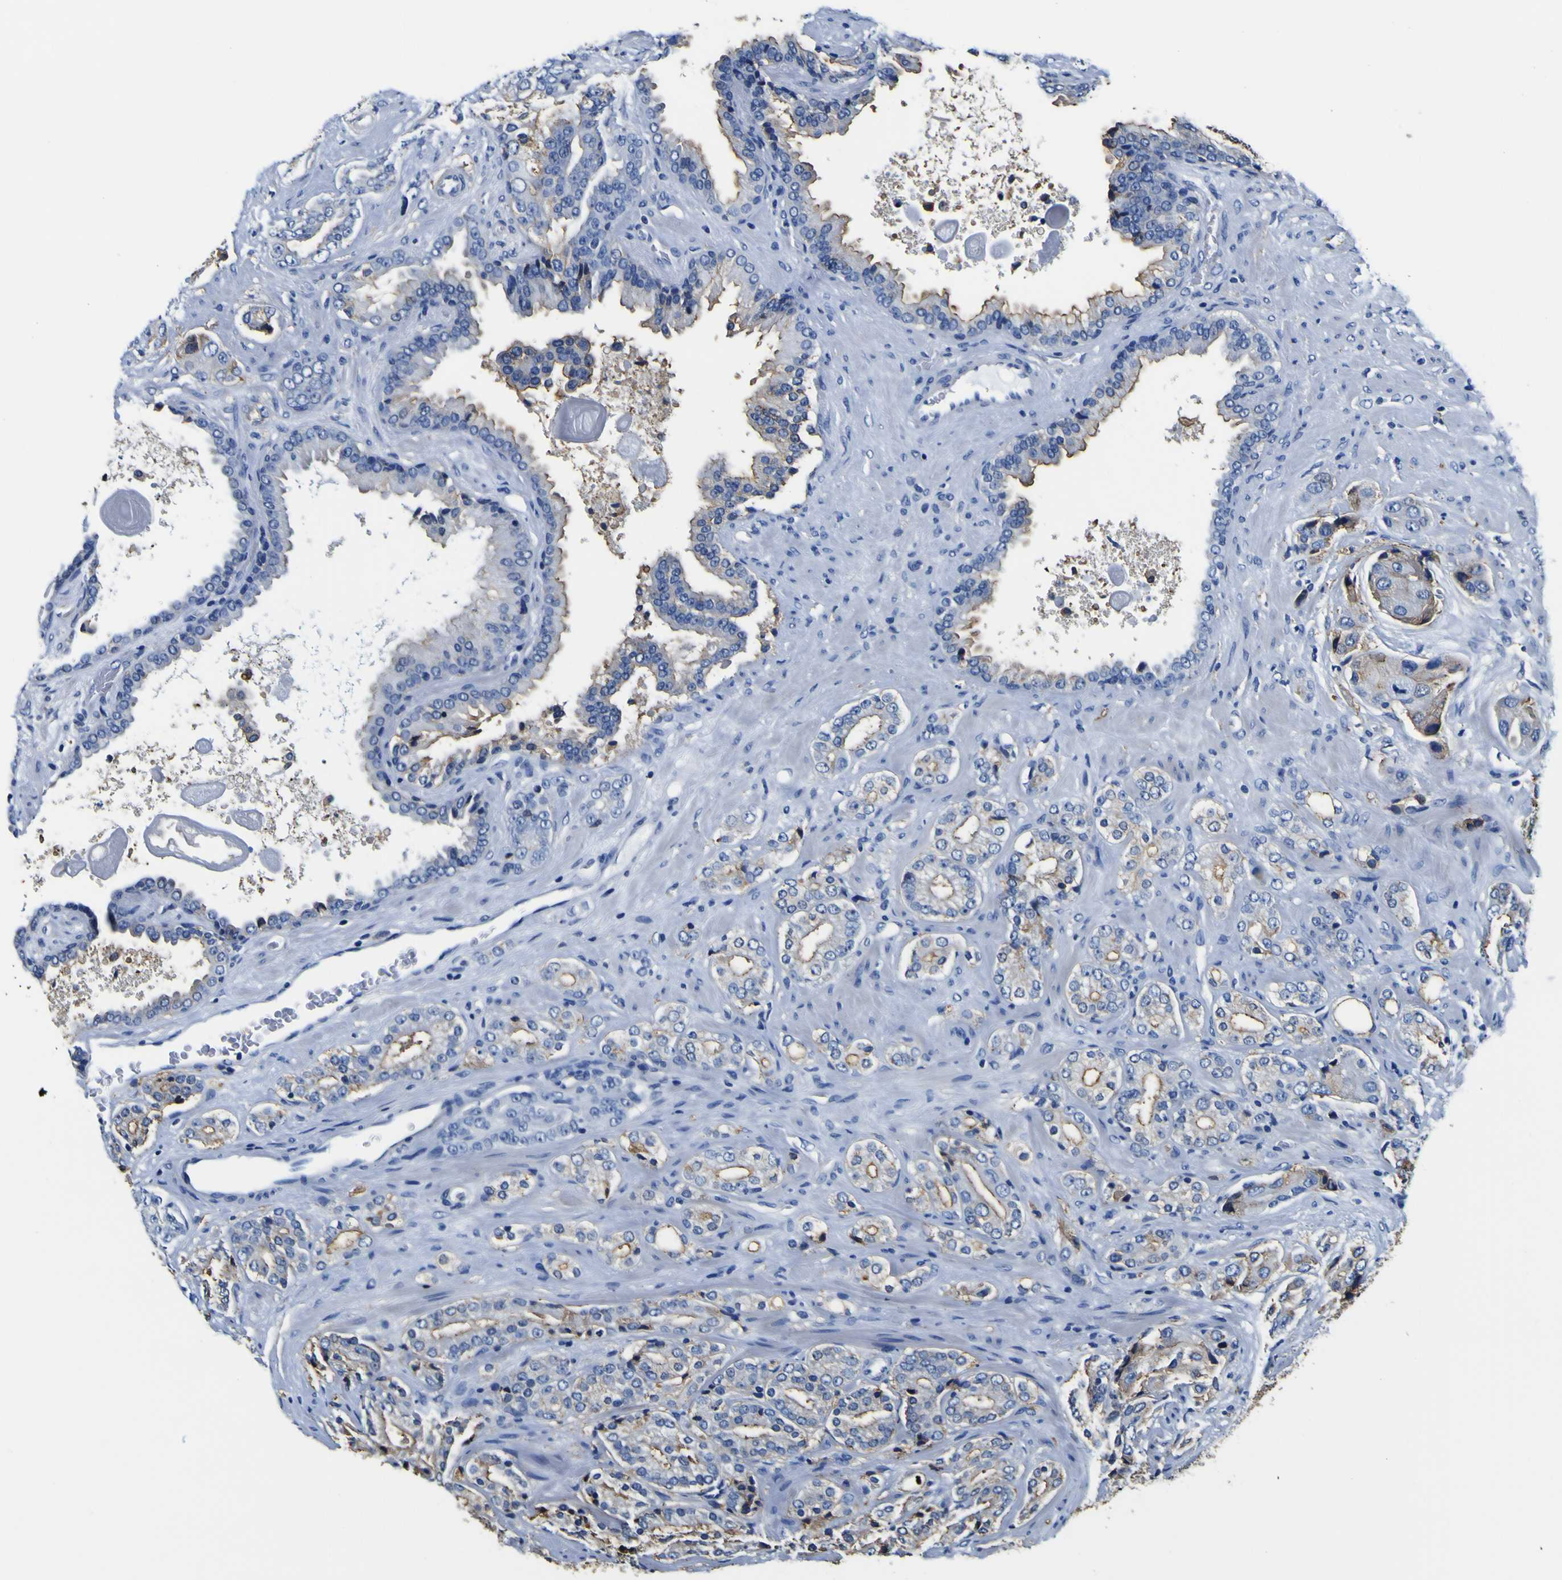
{"staining": {"intensity": "moderate", "quantity": "25%-75%", "location": "cytoplasmic/membranous"}, "tissue": "prostate cancer", "cell_type": "Tumor cells", "image_type": "cancer", "snomed": [{"axis": "morphology", "description": "Adenocarcinoma, High grade"}, {"axis": "topography", "description": "Prostate"}], "caption": "There is medium levels of moderate cytoplasmic/membranous positivity in tumor cells of high-grade adenocarcinoma (prostate), as demonstrated by immunohistochemical staining (brown color).", "gene": "PXDN", "patient": {"sex": "male", "age": 71}}